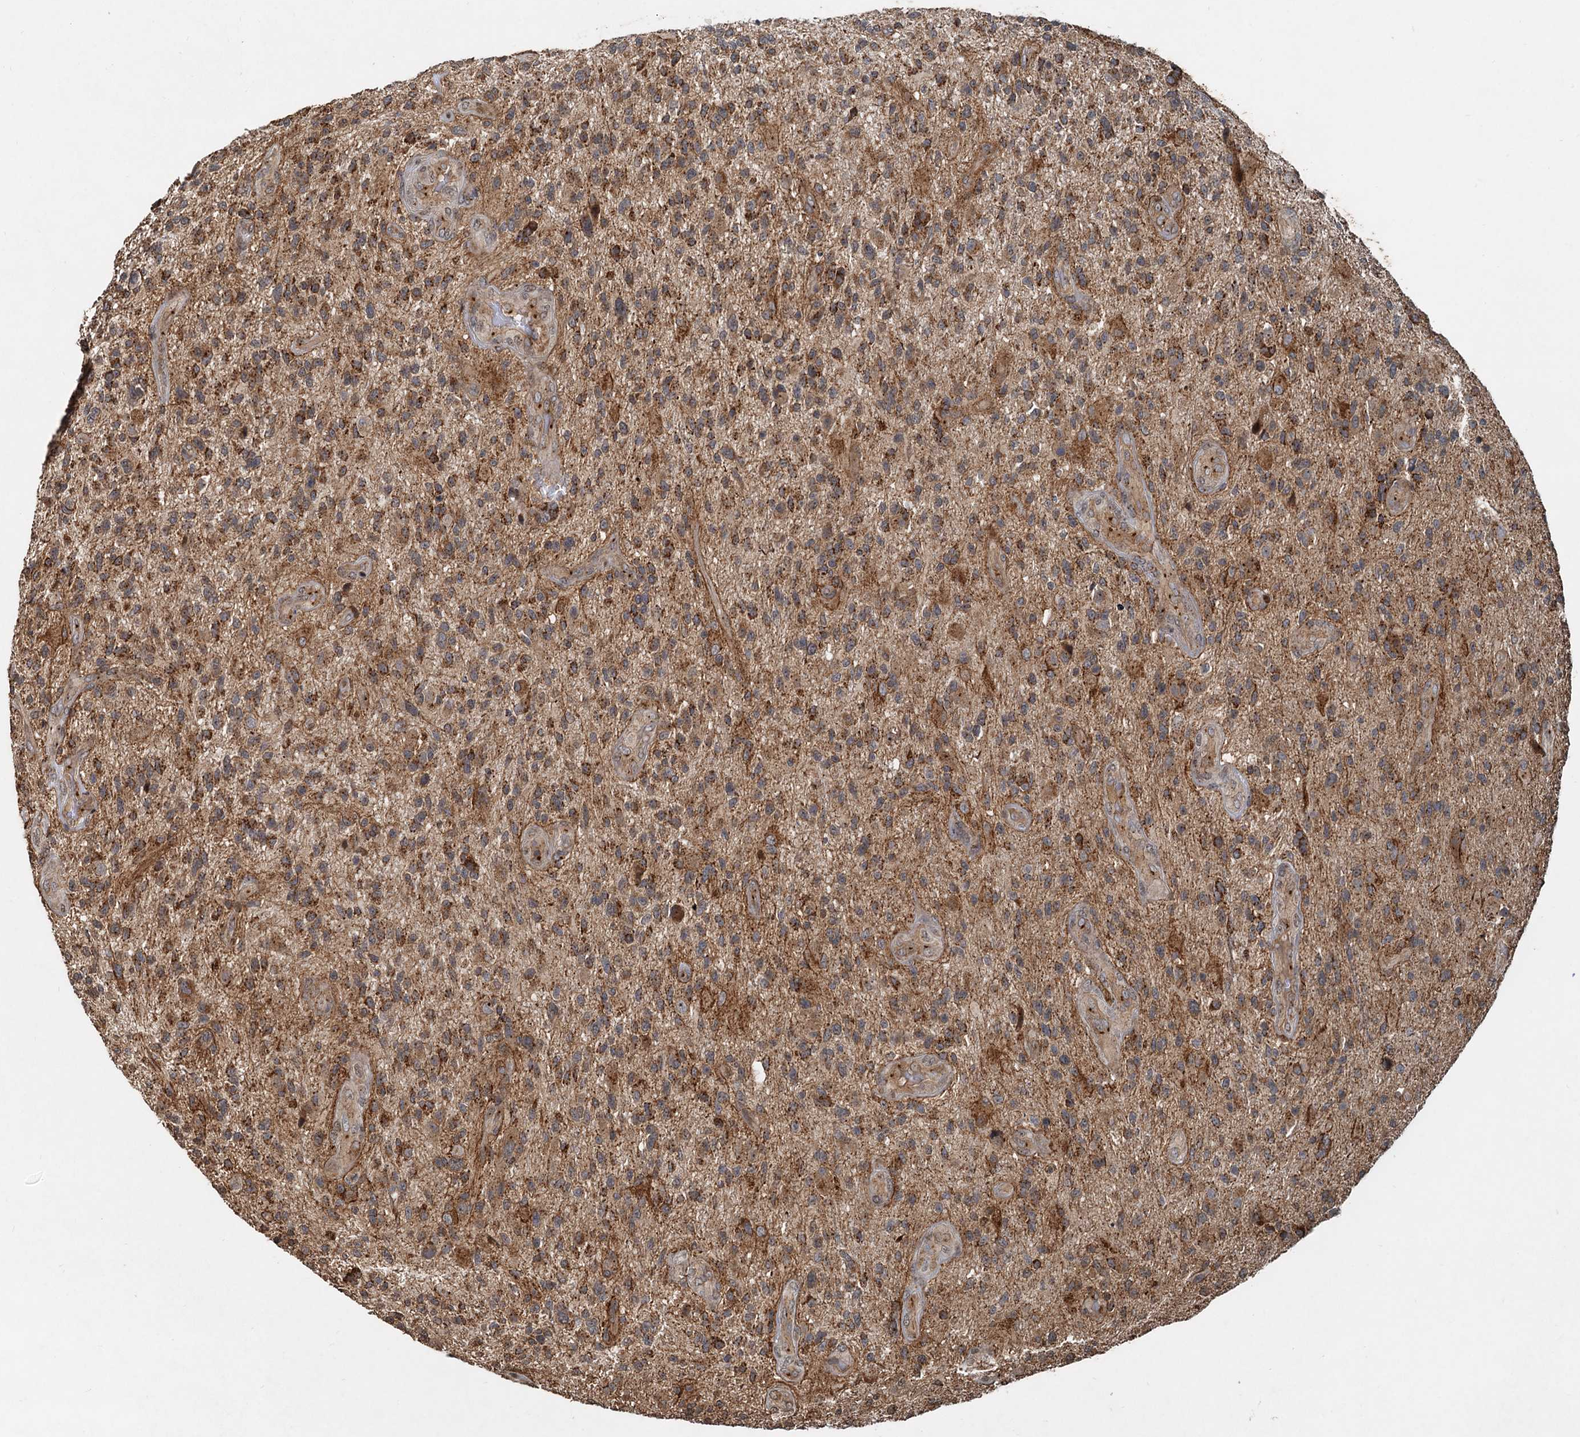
{"staining": {"intensity": "strong", "quantity": "25%-75%", "location": "cytoplasmic/membranous"}, "tissue": "glioma", "cell_type": "Tumor cells", "image_type": "cancer", "snomed": [{"axis": "morphology", "description": "Glioma, malignant, High grade"}, {"axis": "topography", "description": "Brain"}], "caption": "Protein expression analysis of human malignant glioma (high-grade) reveals strong cytoplasmic/membranous expression in approximately 25%-75% of tumor cells.", "gene": "CEP68", "patient": {"sex": "male", "age": 47}}